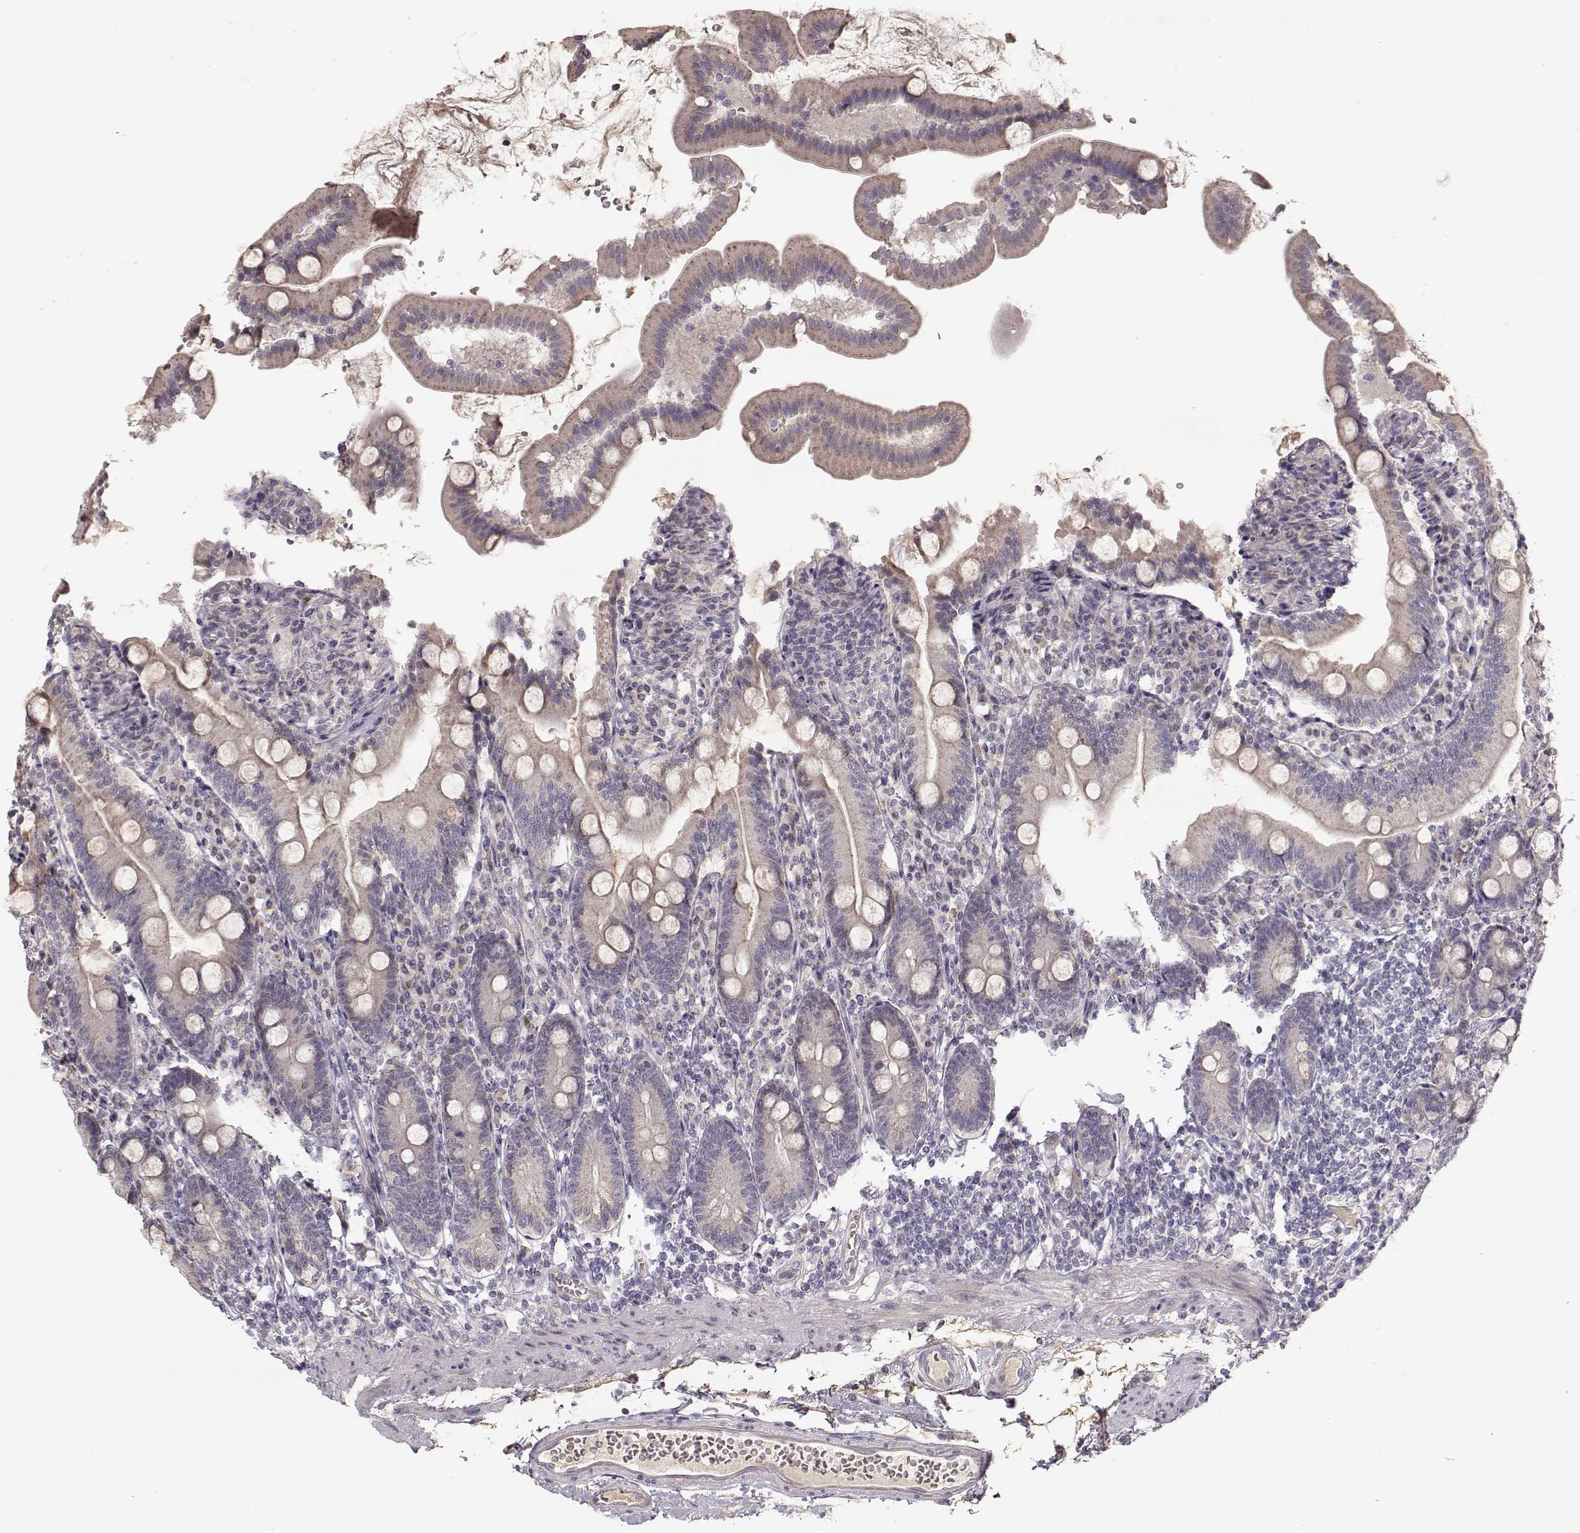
{"staining": {"intensity": "weak", "quantity": "25%-75%", "location": "cytoplasmic/membranous"}, "tissue": "duodenum", "cell_type": "Glandular cells", "image_type": "normal", "snomed": [{"axis": "morphology", "description": "Normal tissue, NOS"}, {"axis": "topography", "description": "Duodenum"}], "caption": "Normal duodenum was stained to show a protein in brown. There is low levels of weak cytoplasmic/membranous staining in about 25%-75% of glandular cells. (DAB (3,3'-diaminobenzidine) IHC, brown staining for protein, blue staining for nuclei).", "gene": "PNMT", "patient": {"sex": "female", "age": 67}}